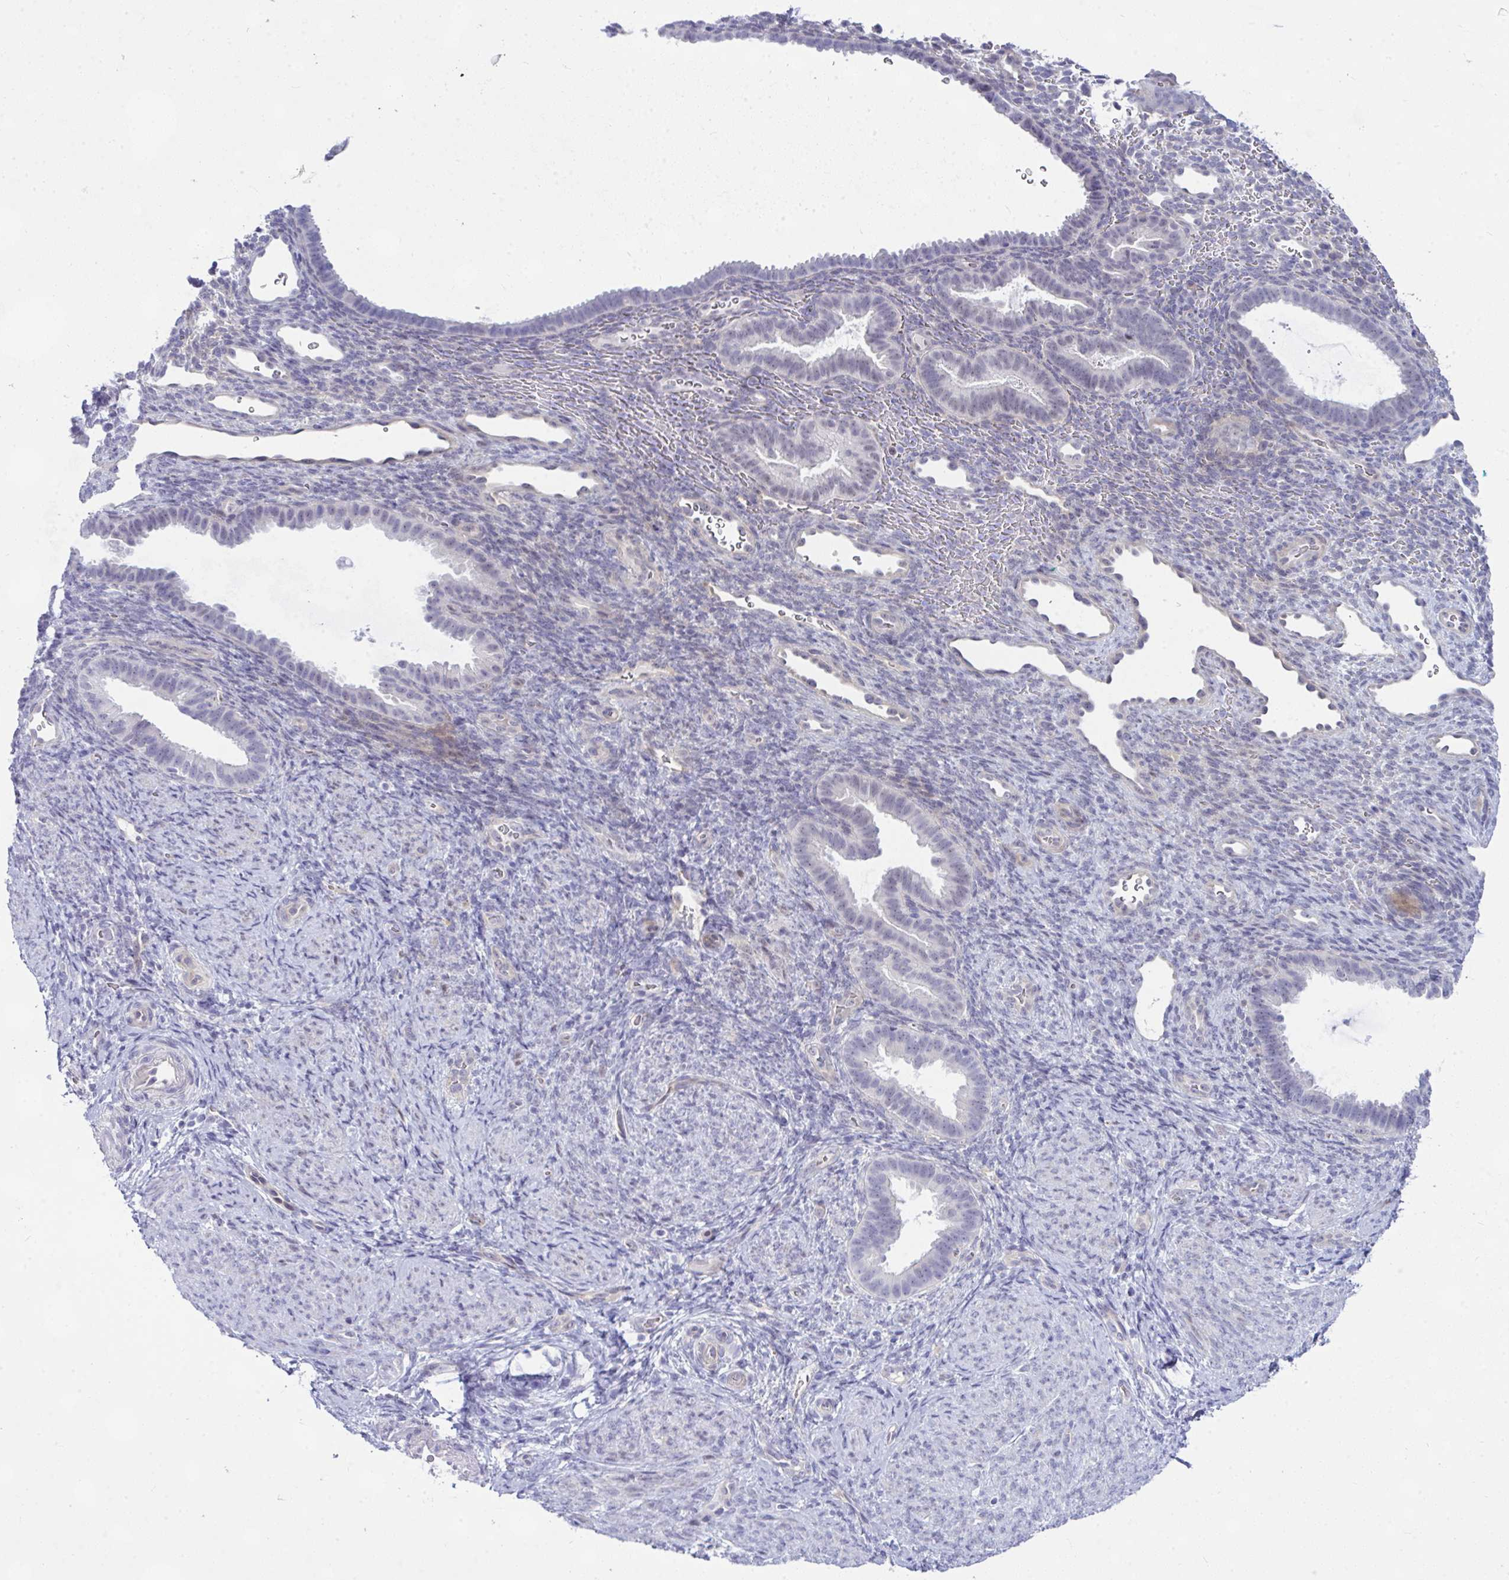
{"staining": {"intensity": "negative", "quantity": "none", "location": "none"}, "tissue": "endometrium", "cell_type": "Cells in endometrial stroma", "image_type": "normal", "snomed": [{"axis": "morphology", "description": "Normal tissue, NOS"}, {"axis": "topography", "description": "Endometrium"}], "caption": "An image of human endometrium is negative for staining in cells in endometrial stroma. (DAB IHC with hematoxylin counter stain).", "gene": "NFXL1", "patient": {"sex": "female", "age": 34}}